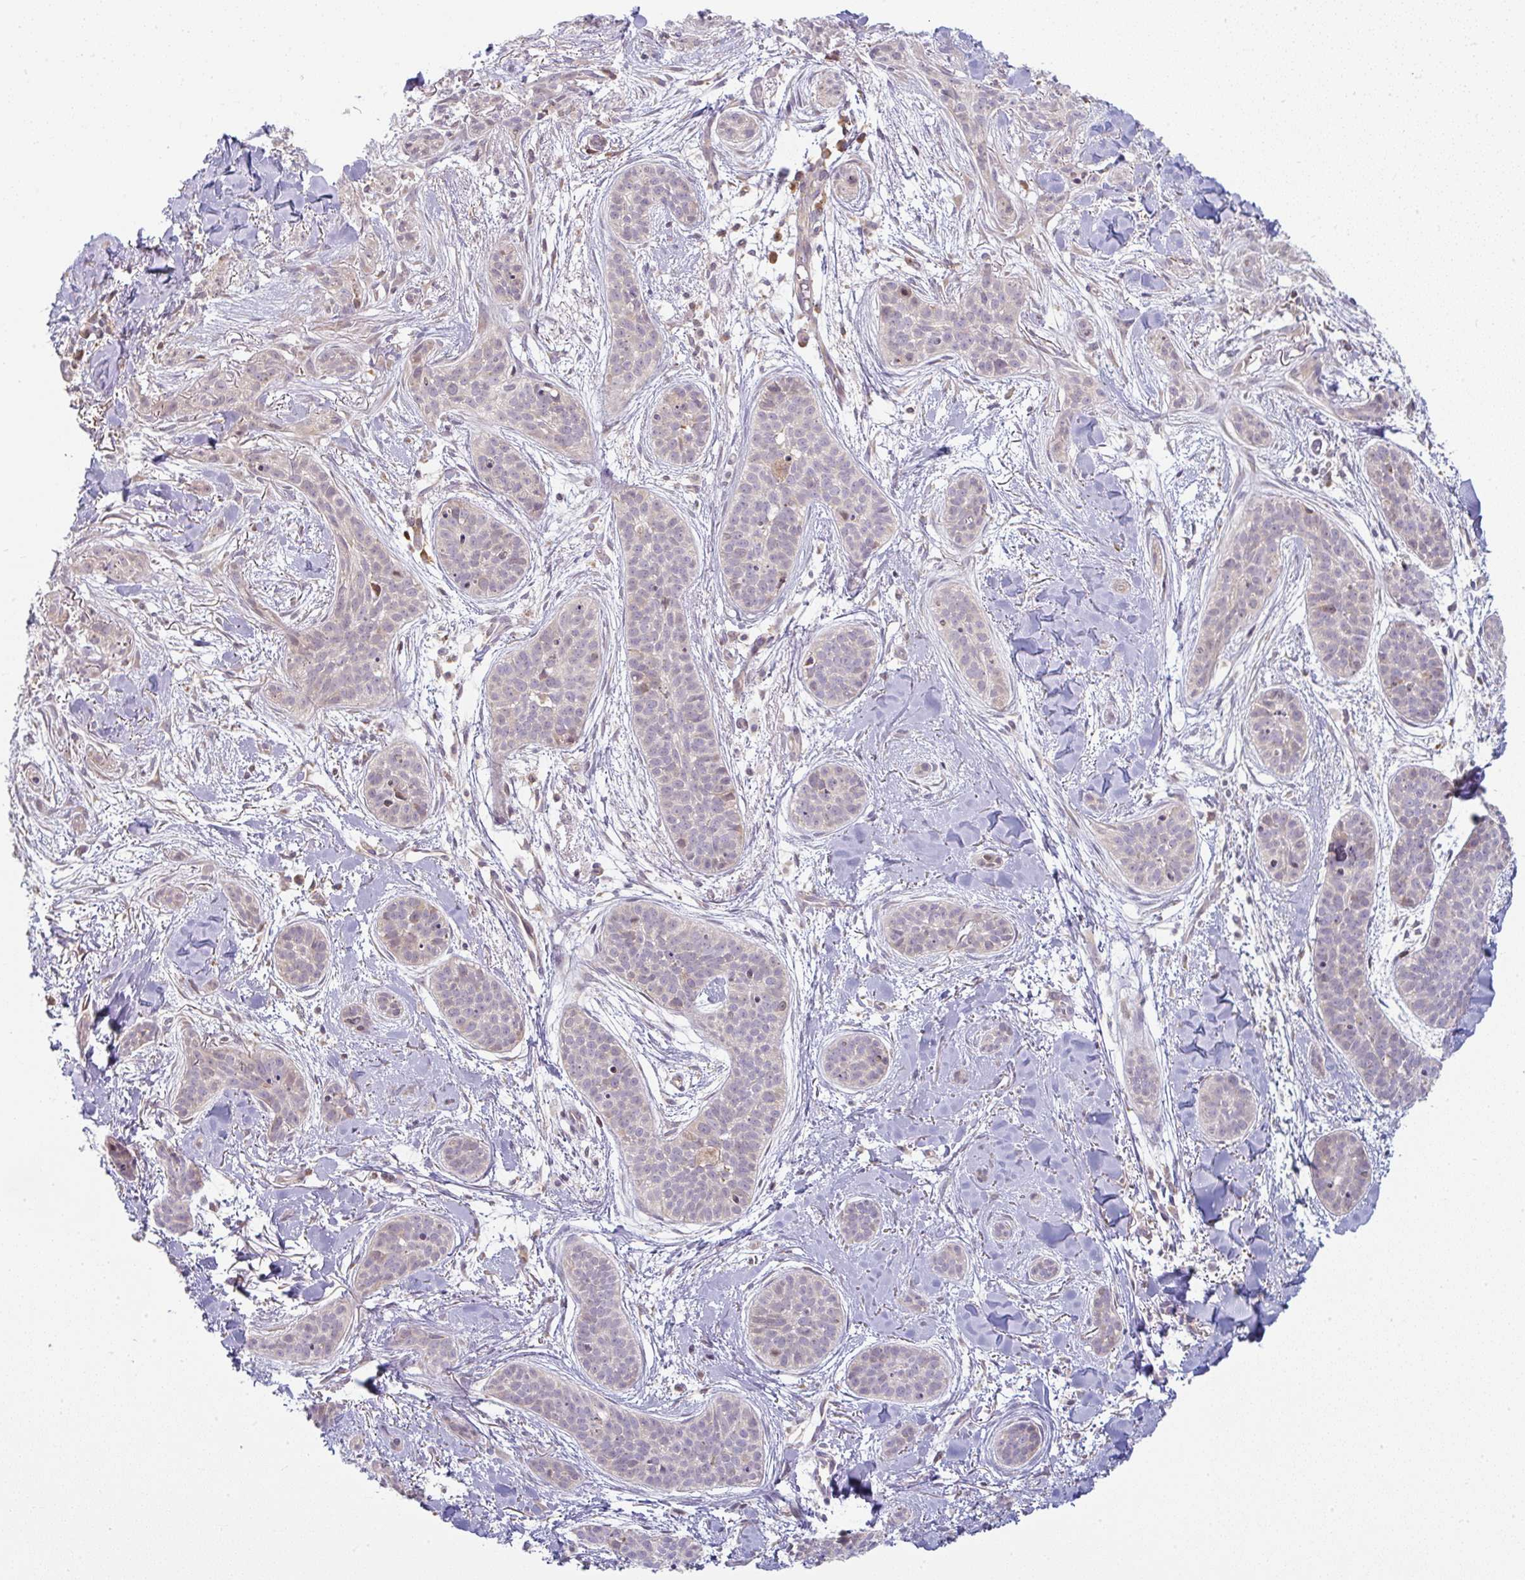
{"staining": {"intensity": "weak", "quantity": "<25%", "location": "cytoplasmic/membranous"}, "tissue": "skin cancer", "cell_type": "Tumor cells", "image_type": "cancer", "snomed": [{"axis": "morphology", "description": "Basal cell carcinoma"}, {"axis": "topography", "description": "Skin"}], "caption": "This is a photomicrograph of IHC staining of skin cancer, which shows no positivity in tumor cells. (DAB (3,3'-diaminobenzidine) immunohistochemistry (IHC) with hematoxylin counter stain).", "gene": "MOB1A", "patient": {"sex": "male", "age": 52}}